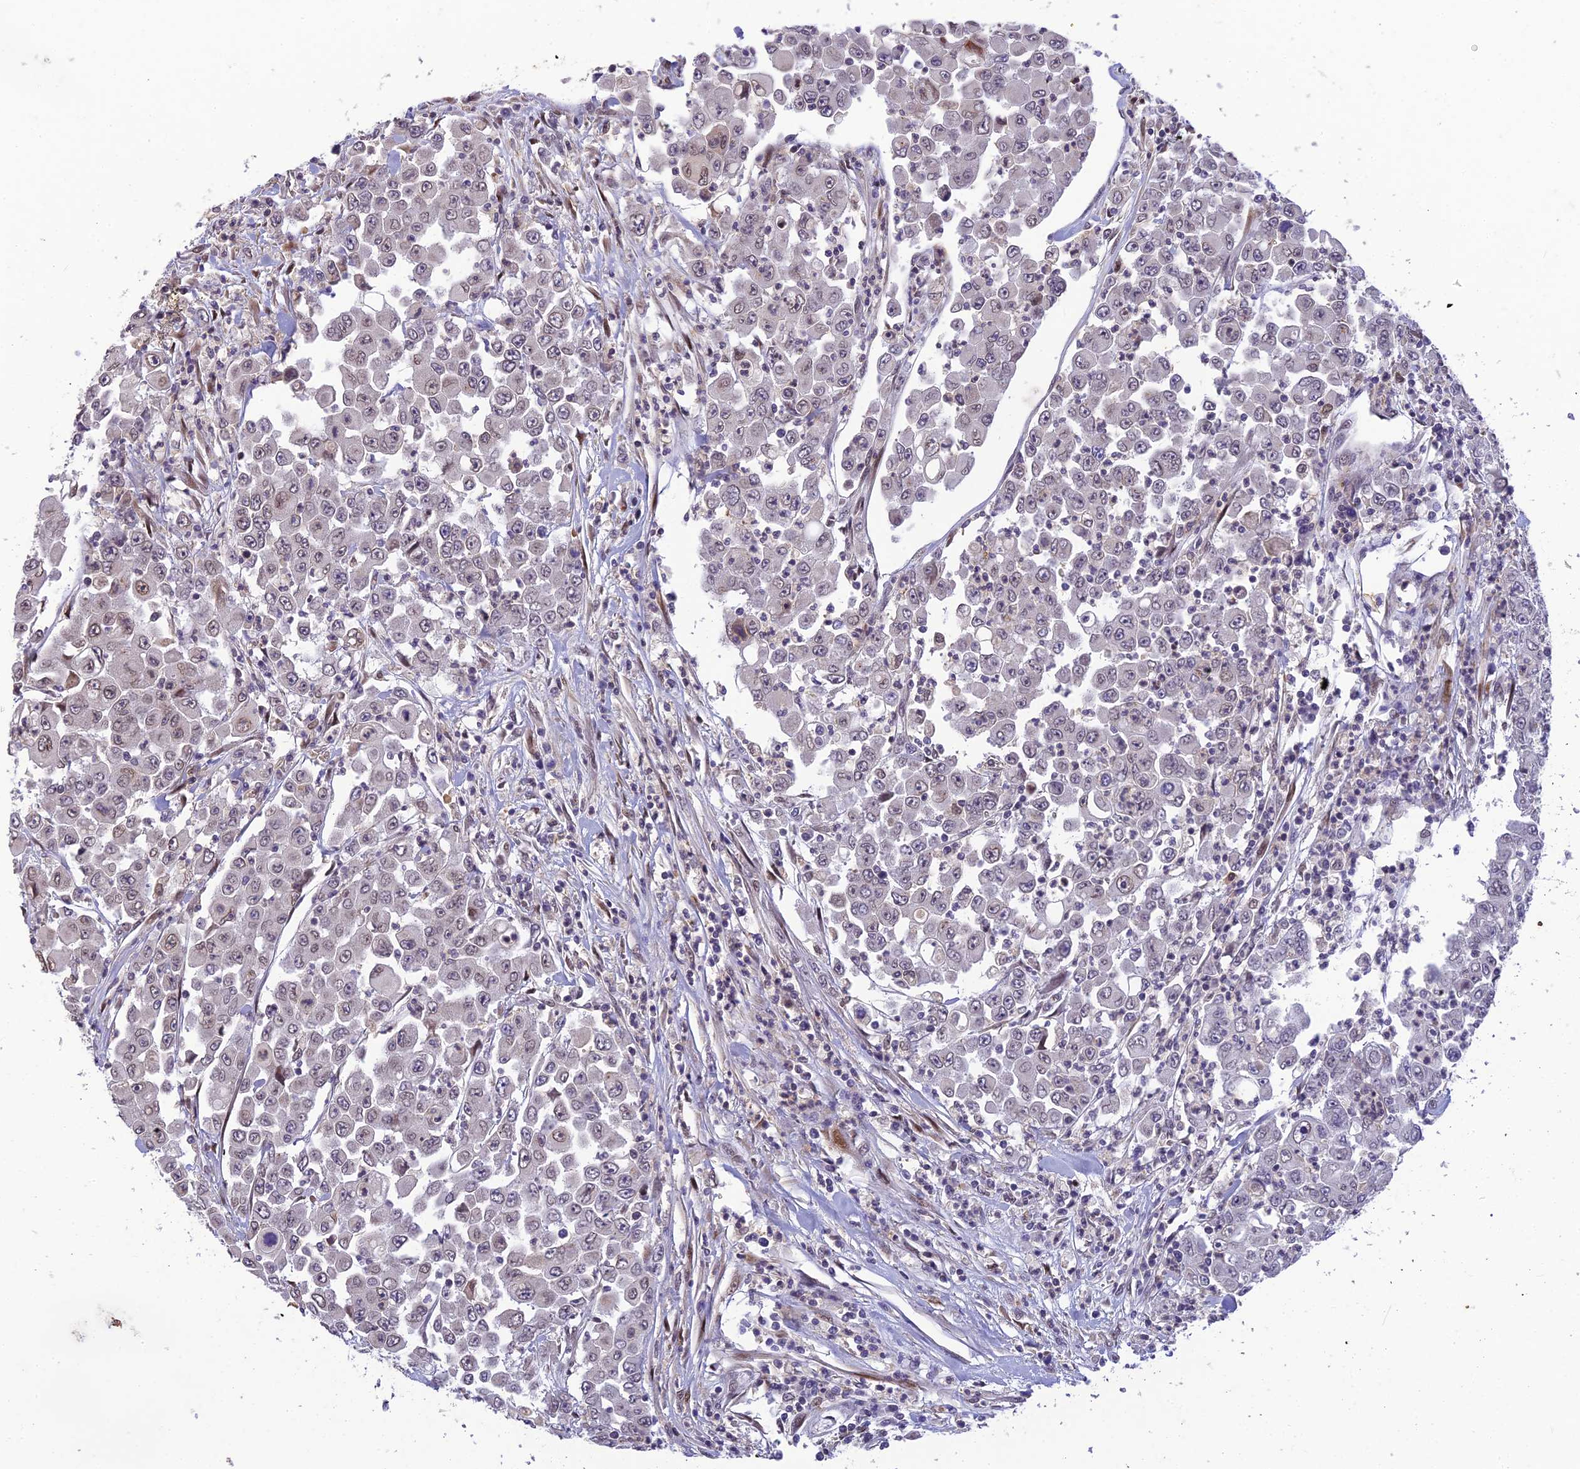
{"staining": {"intensity": "weak", "quantity": "25%-75%", "location": "nuclear"}, "tissue": "colorectal cancer", "cell_type": "Tumor cells", "image_type": "cancer", "snomed": [{"axis": "morphology", "description": "Adenocarcinoma, NOS"}, {"axis": "topography", "description": "Colon"}], "caption": "IHC histopathology image of colorectal cancer stained for a protein (brown), which reveals low levels of weak nuclear positivity in about 25%-75% of tumor cells.", "gene": "BMT2", "patient": {"sex": "male", "age": 51}}